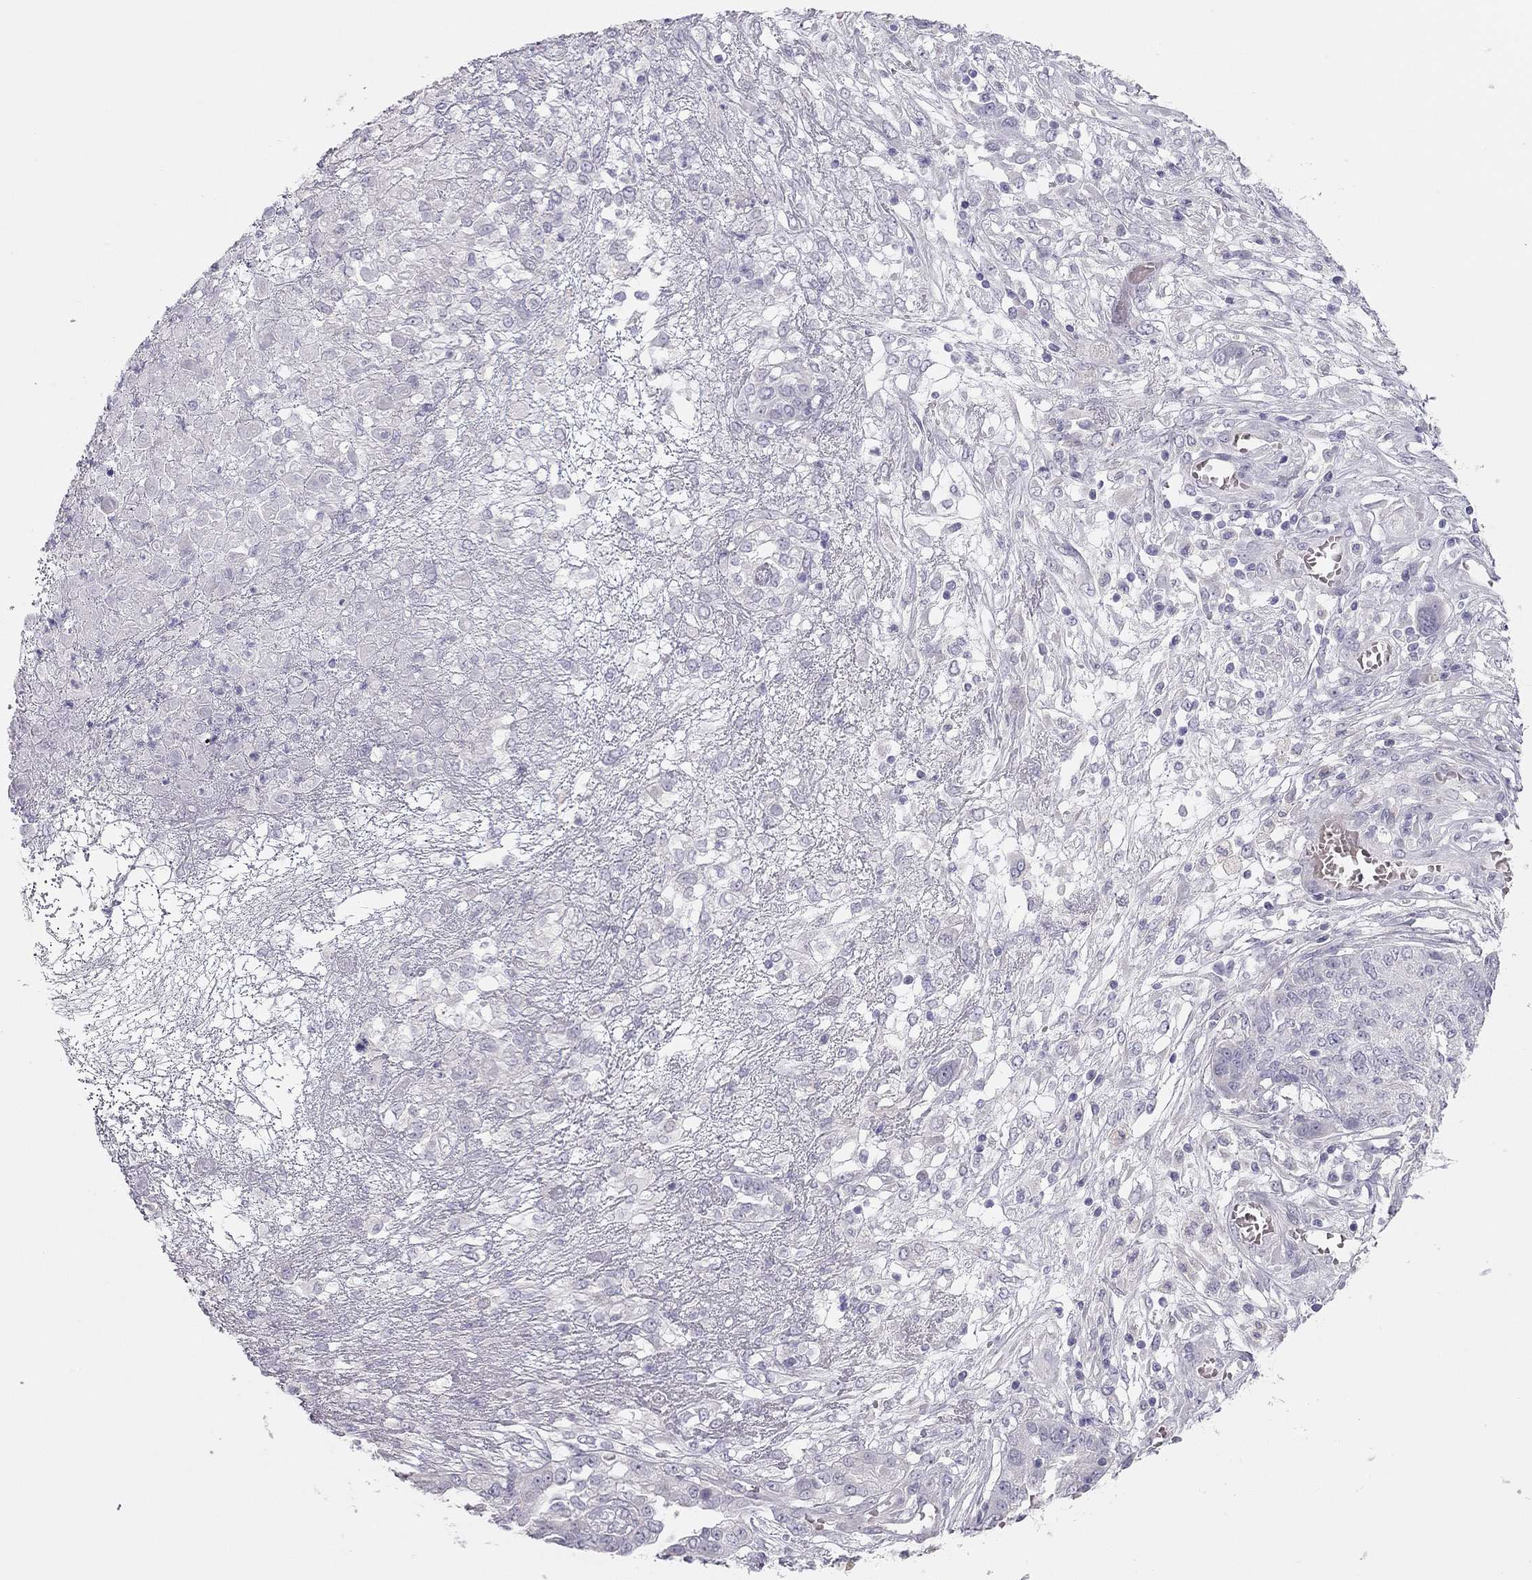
{"staining": {"intensity": "negative", "quantity": "none", "location": "none"}, "tissue": "ovarian cancer", "cell_type": "Tumor cells", "image_type": "cancer", "snomed": [{"axis": "morphology", "description": "Cystadenocarcinoma, serous, NOS"}, {"axis": "topography", "description": "Ovary"}], "caption": "The photomicrograph demonstrates no staining of tumor cells in ovarian cancer. Brightfield microscopy of immunohistochemistry stained with DAB (brown) and hematoxylin (blue), captured at high magnification.", "gene": "SPATA12", "patient": {"sex": "female", "age": 67}}